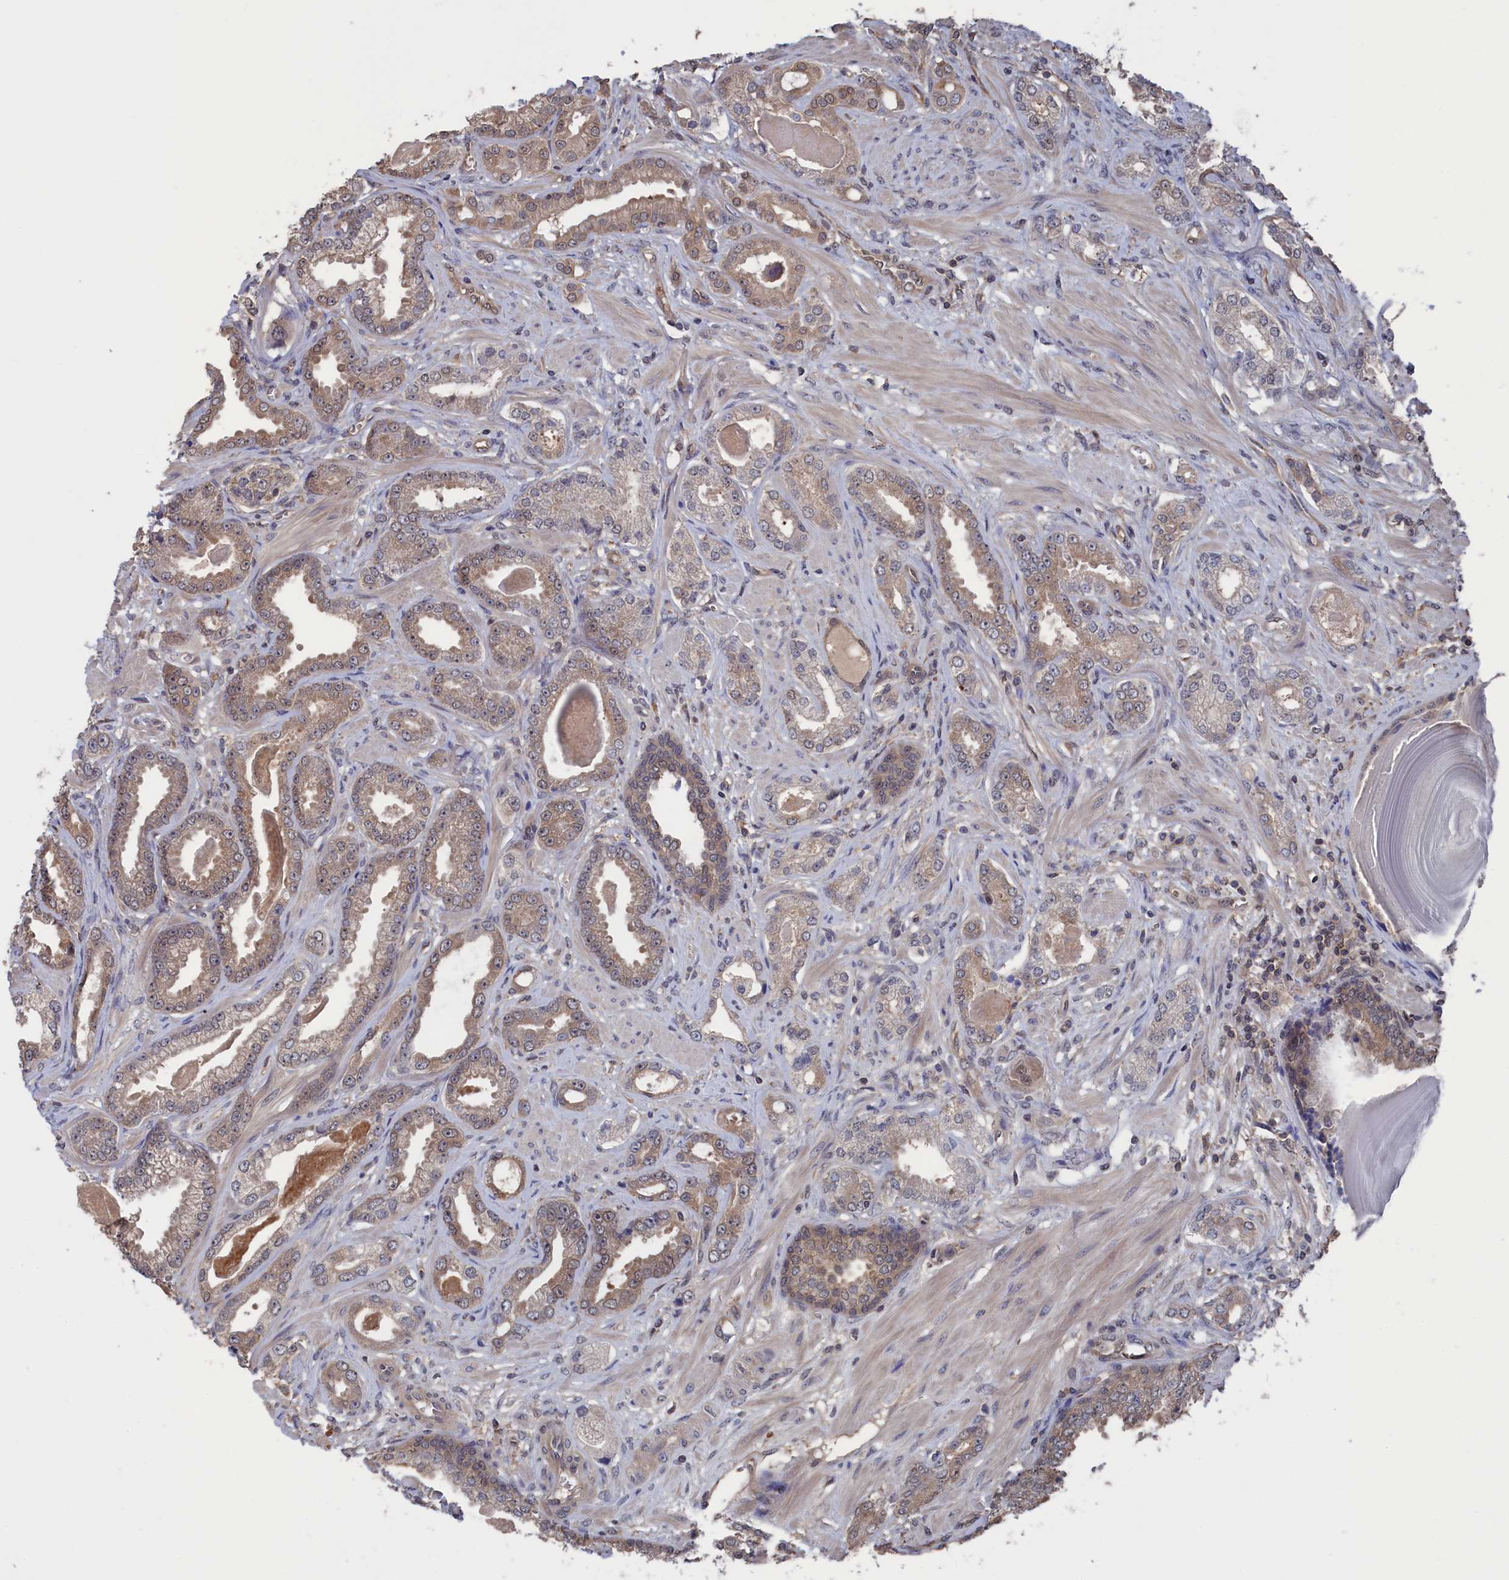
{"staining": {"intensity": "weak", "quantity": "25%-75%", "location": "cytoplasmic/membranous"}, "tissue": "prostate cancer", "cell_type": "Tumor cells", "image_type": "cancer", "snomed": [{"axis": "morphology", "description": "Adenocarcinoma, Low grade"}, {"axis": "topography", "description": "Prostate"}], "caption": "The photomicrograph reveals immunohistochemical staining of prostate adenocarcinoma (low-grade). There is weak cytoplasmic/membranous staining is appreciated in about 25%-75% of tumor cells.", "gene": "NUTF2", "patient": {"sex": "male", "age": 64}}